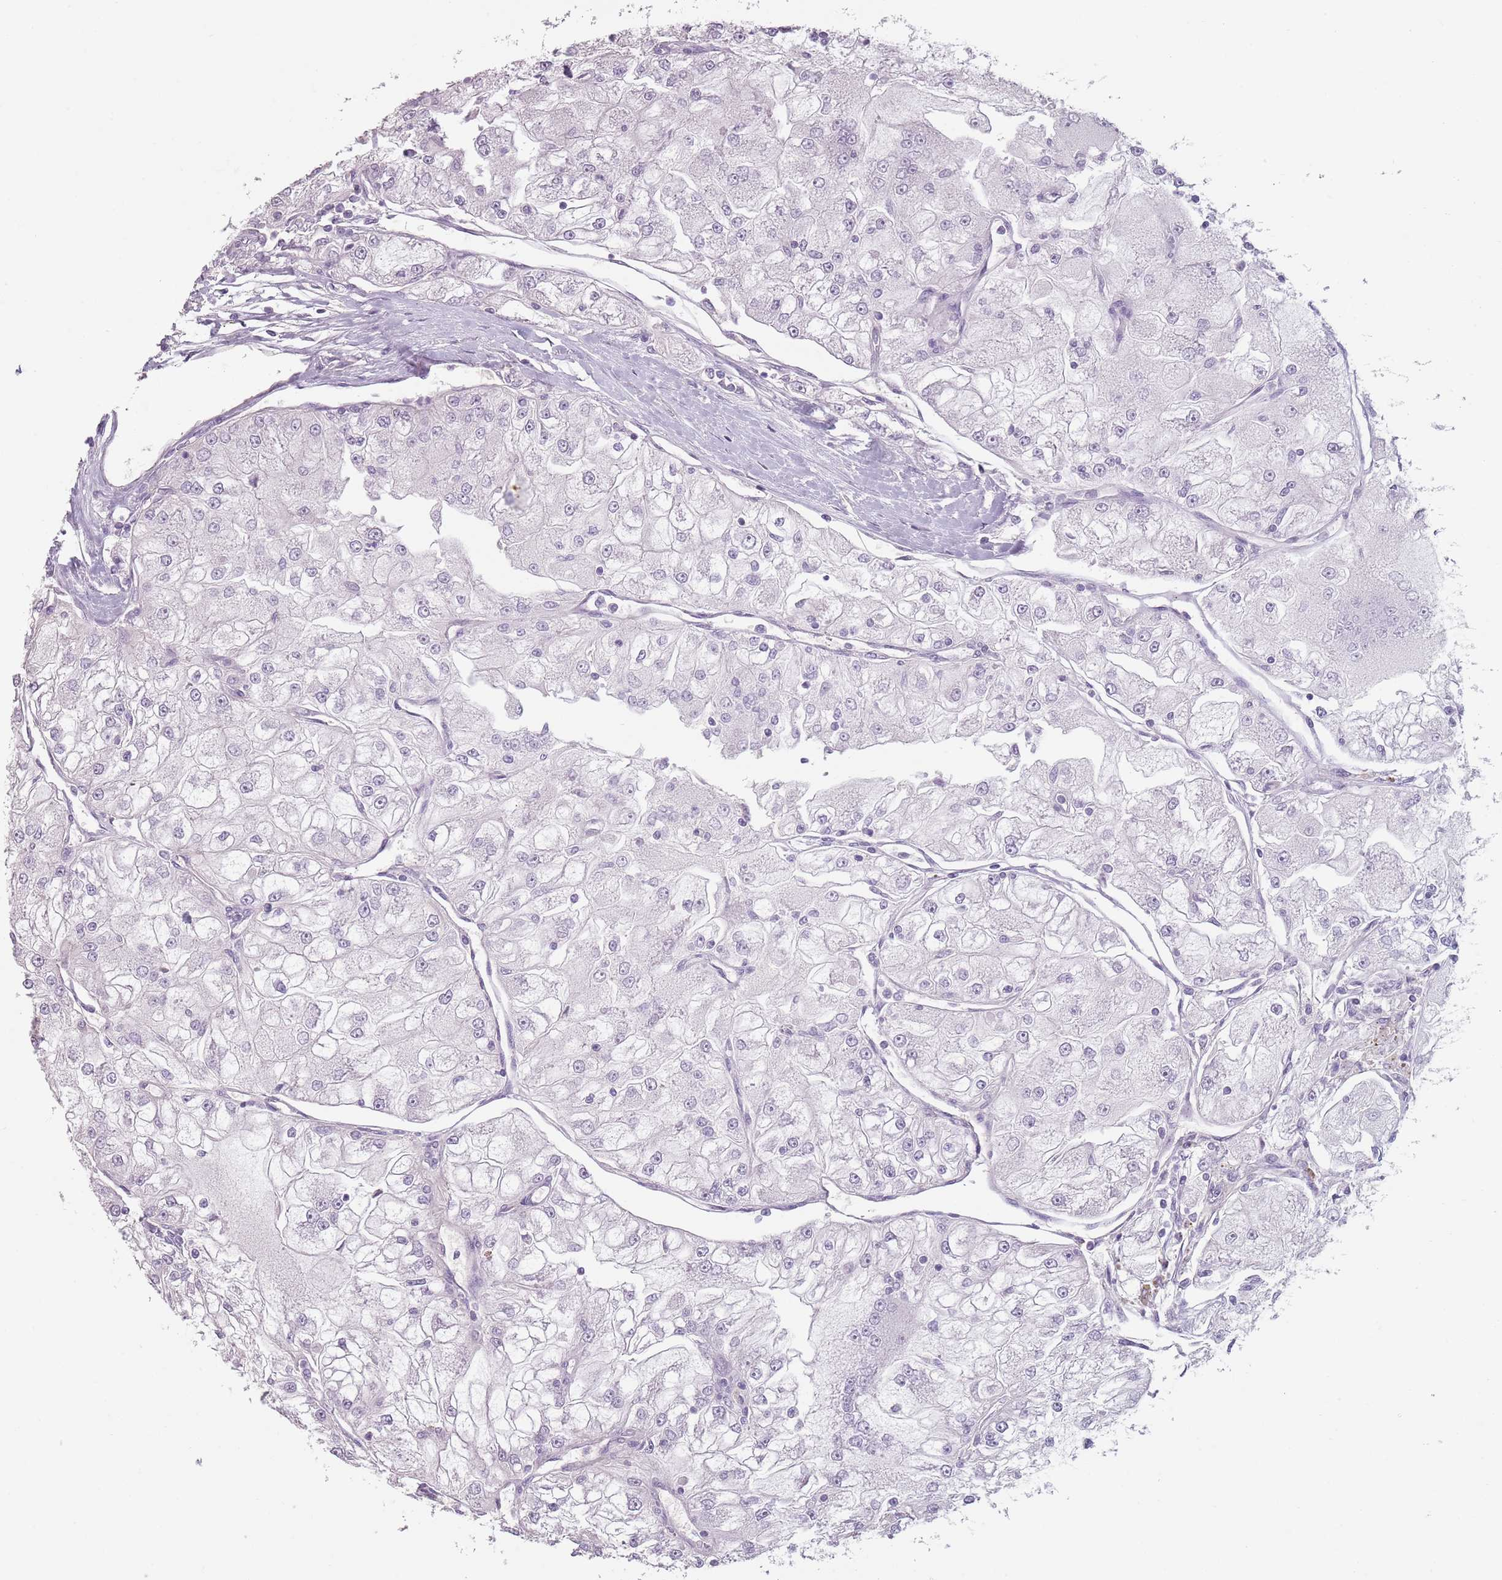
{"staining": {"intensity": "negative", "quantity": "none", "location": "none"}, "tissue": "renal cancer", "cell_type": "Tumor cells", "image_type": "cancer", "snomed": [{"axis": "morphology", "description": "Adenocarcinoma, NOS"}, {"axis": "topography", "description": "Kidney"}], "caption": "Tumor cells show no significant expression in renal cancer.", "gene": "PIEZO1", "patient": {"sex": "female", "age": 72}}